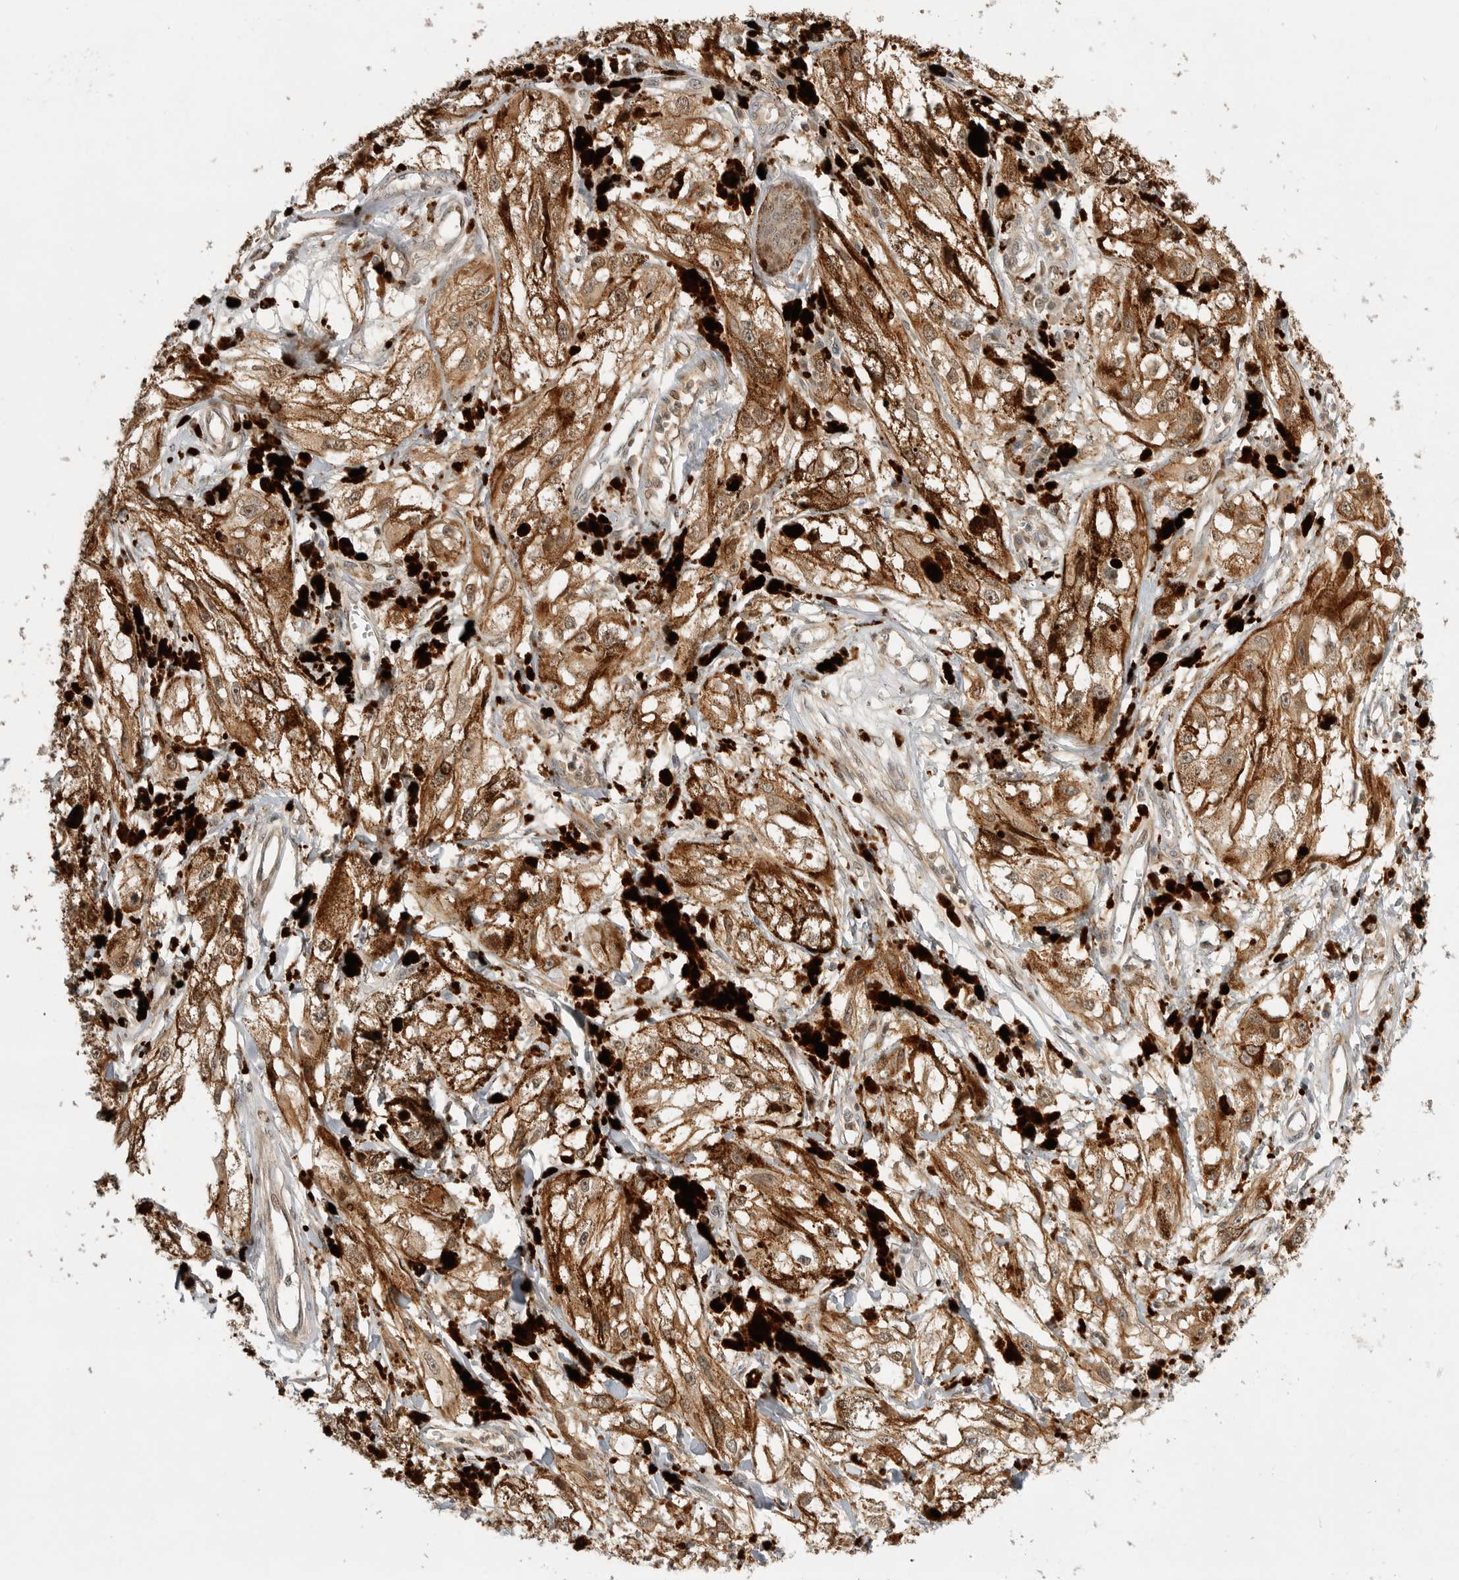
{"staining": {"intensity": "moderate", "quantity": ">75%", "location": "cytoplasmic/membranous,nuclear"}, "tissue": "melanoma", "cell_type": "Tumor cells", "image_type": "cancer", "snomed": [{"axis": "morphology", "description": "Malignant melanoma, NOS"}, {"axis": "topography", "description": "Skin"}], "caption": "Melanoma stained with a protein marker displays moderate staining in tumor cells.", "gene": "CSNK1G3", "patient": {"sex": "male", "age": 88}}